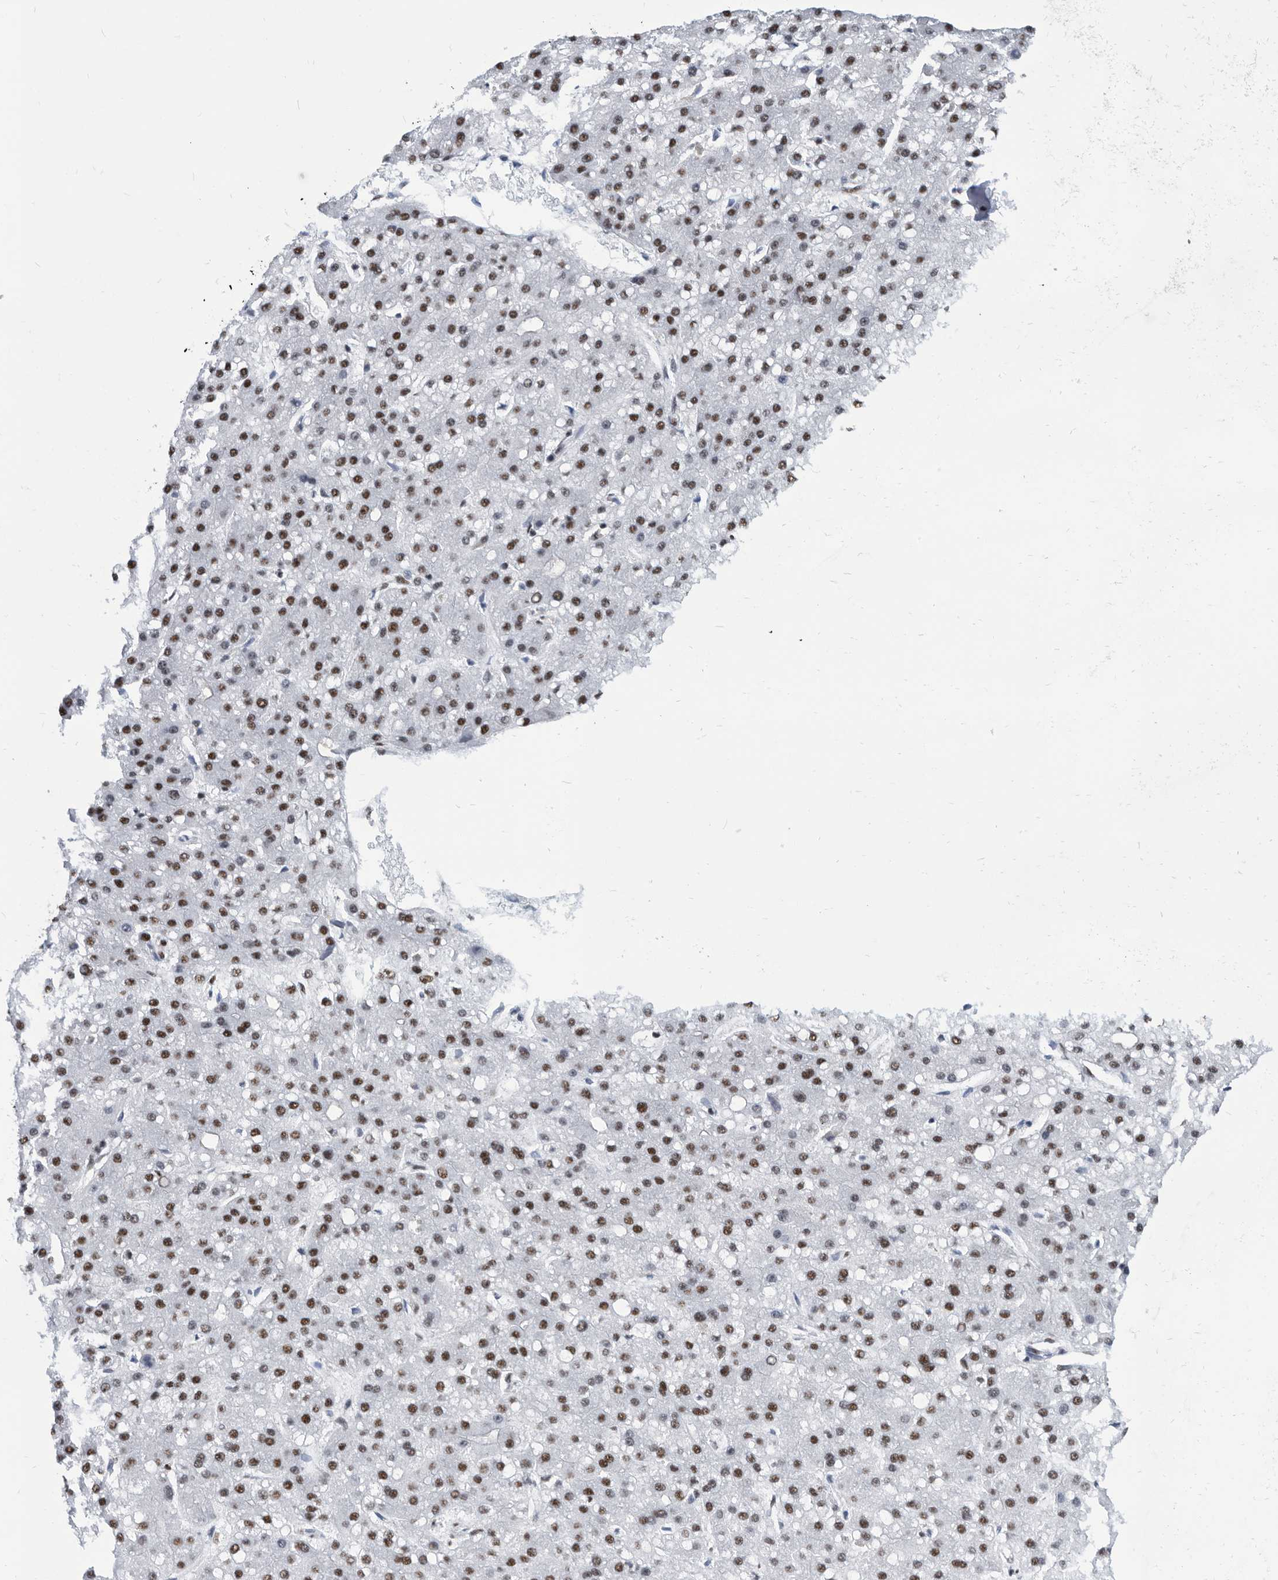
{"staining": {"intensity": "moderate", "quantity": ">75%", "location": "nuclear"}, "tissue": "liver cancer", "cell_type": "Tumor cells", "image_type": "cancer", "snomed": [{"axis": "morphology", "description": "Carcinoma, Hepatocellular, NOS"}, {"axis": "topography", "description": "Liver"}], "caption": "Liver hepatocellular carcinoma was stained to show a protein in brown. There is medium levels of moderate nuclear positivity in approximately >75% of tumor cells.", "gene": "SF3A1", "patient": {"sex": "male", "age": 67}}